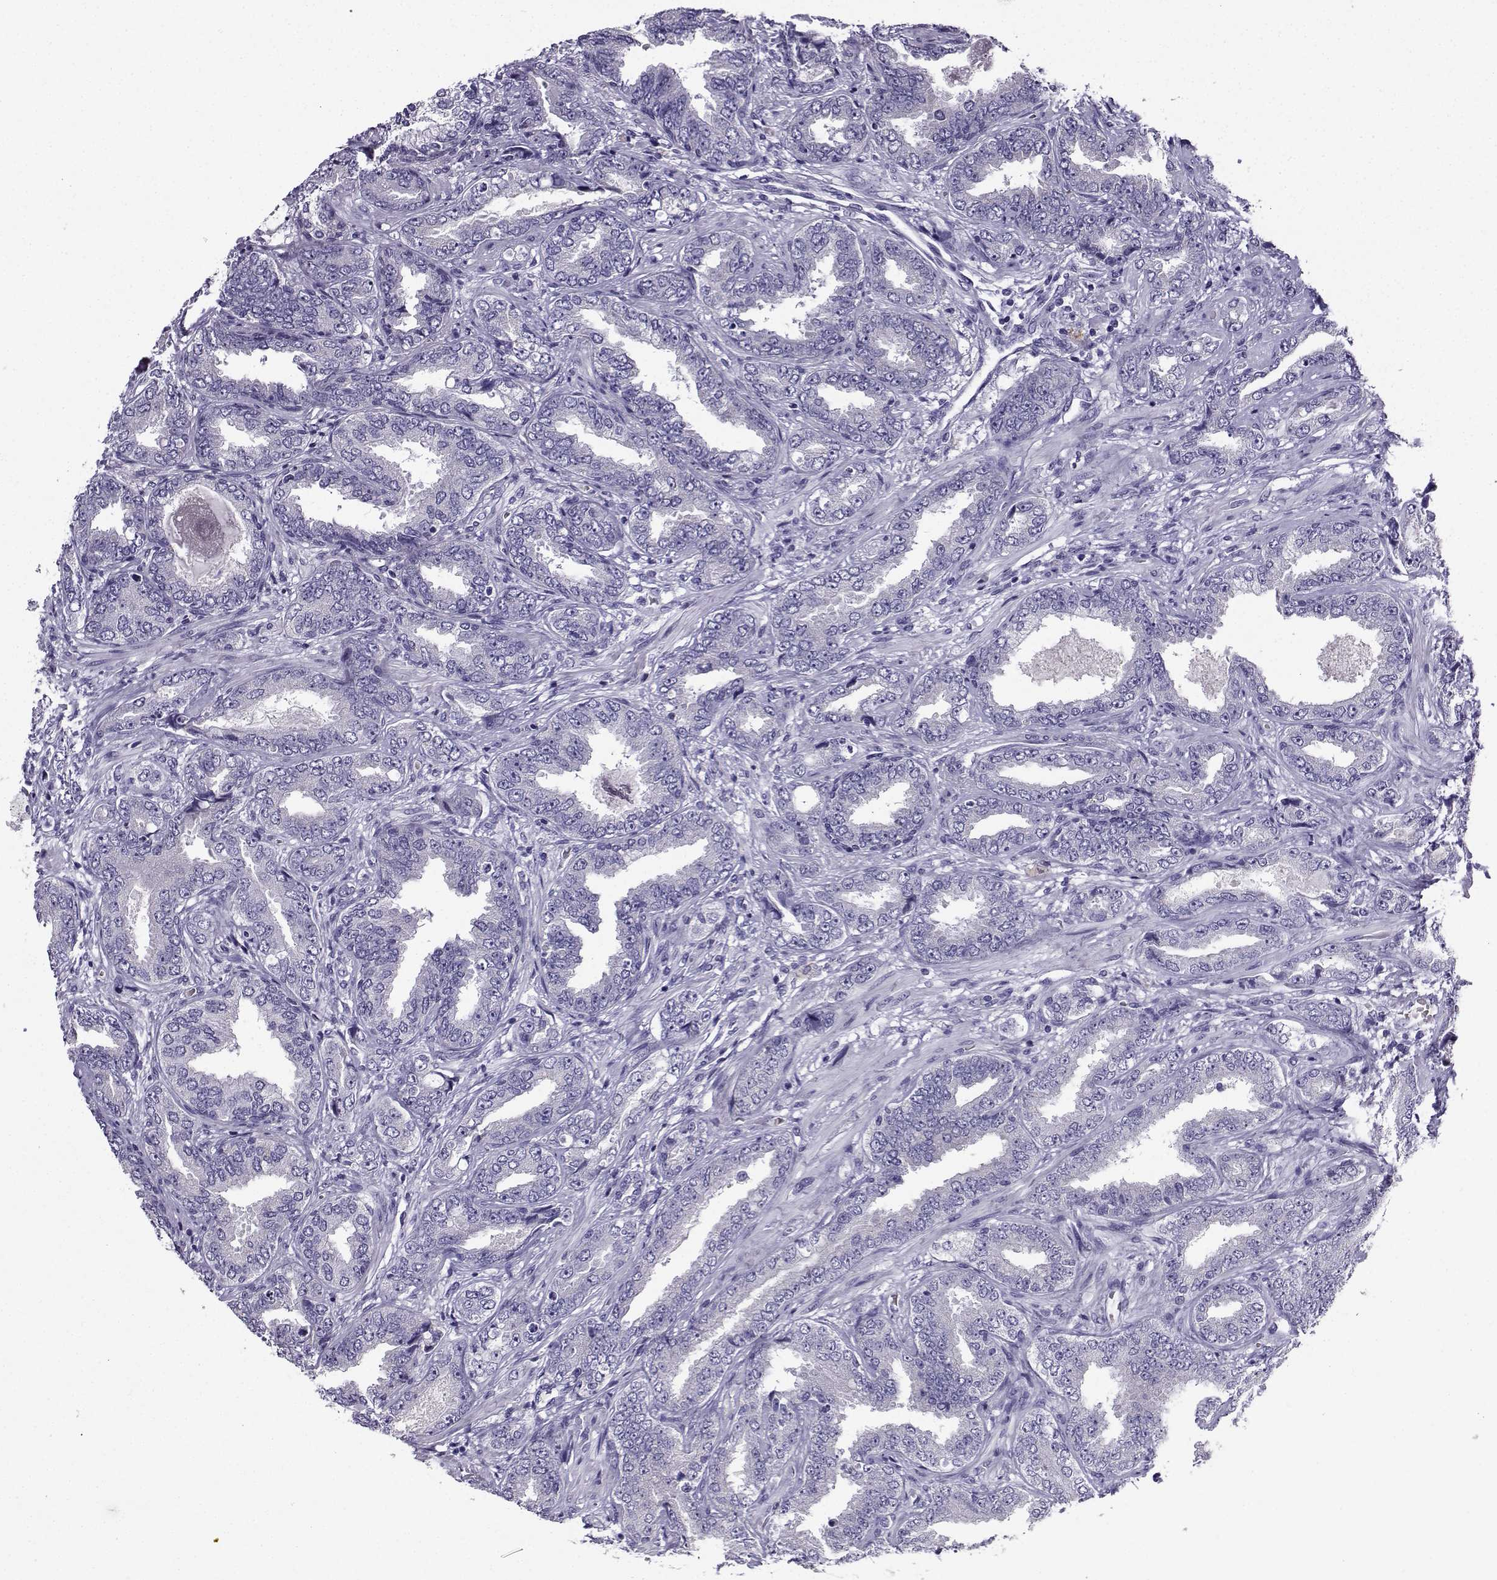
{"staining": {"intensity": "negative", "quantity": "none", "location": "none"}, "tissue": "prostate cancer", "cell_type": "Tumor cells", "image_type": "cancer", "snomed": [{"axis": "morphology", "description": "Adenocarcinoma, Low grade"}, {"axis": "topography", "description": "Prostate"}], "caption": "Immunohistochemical staining of human prostate cancer exhibits no significant positivity in tumor cells. (Brightfield microscopy of DAB IHC at high magnification).", "gene": "LINGO1", "patient": {"sex": "male", "age": 68}}